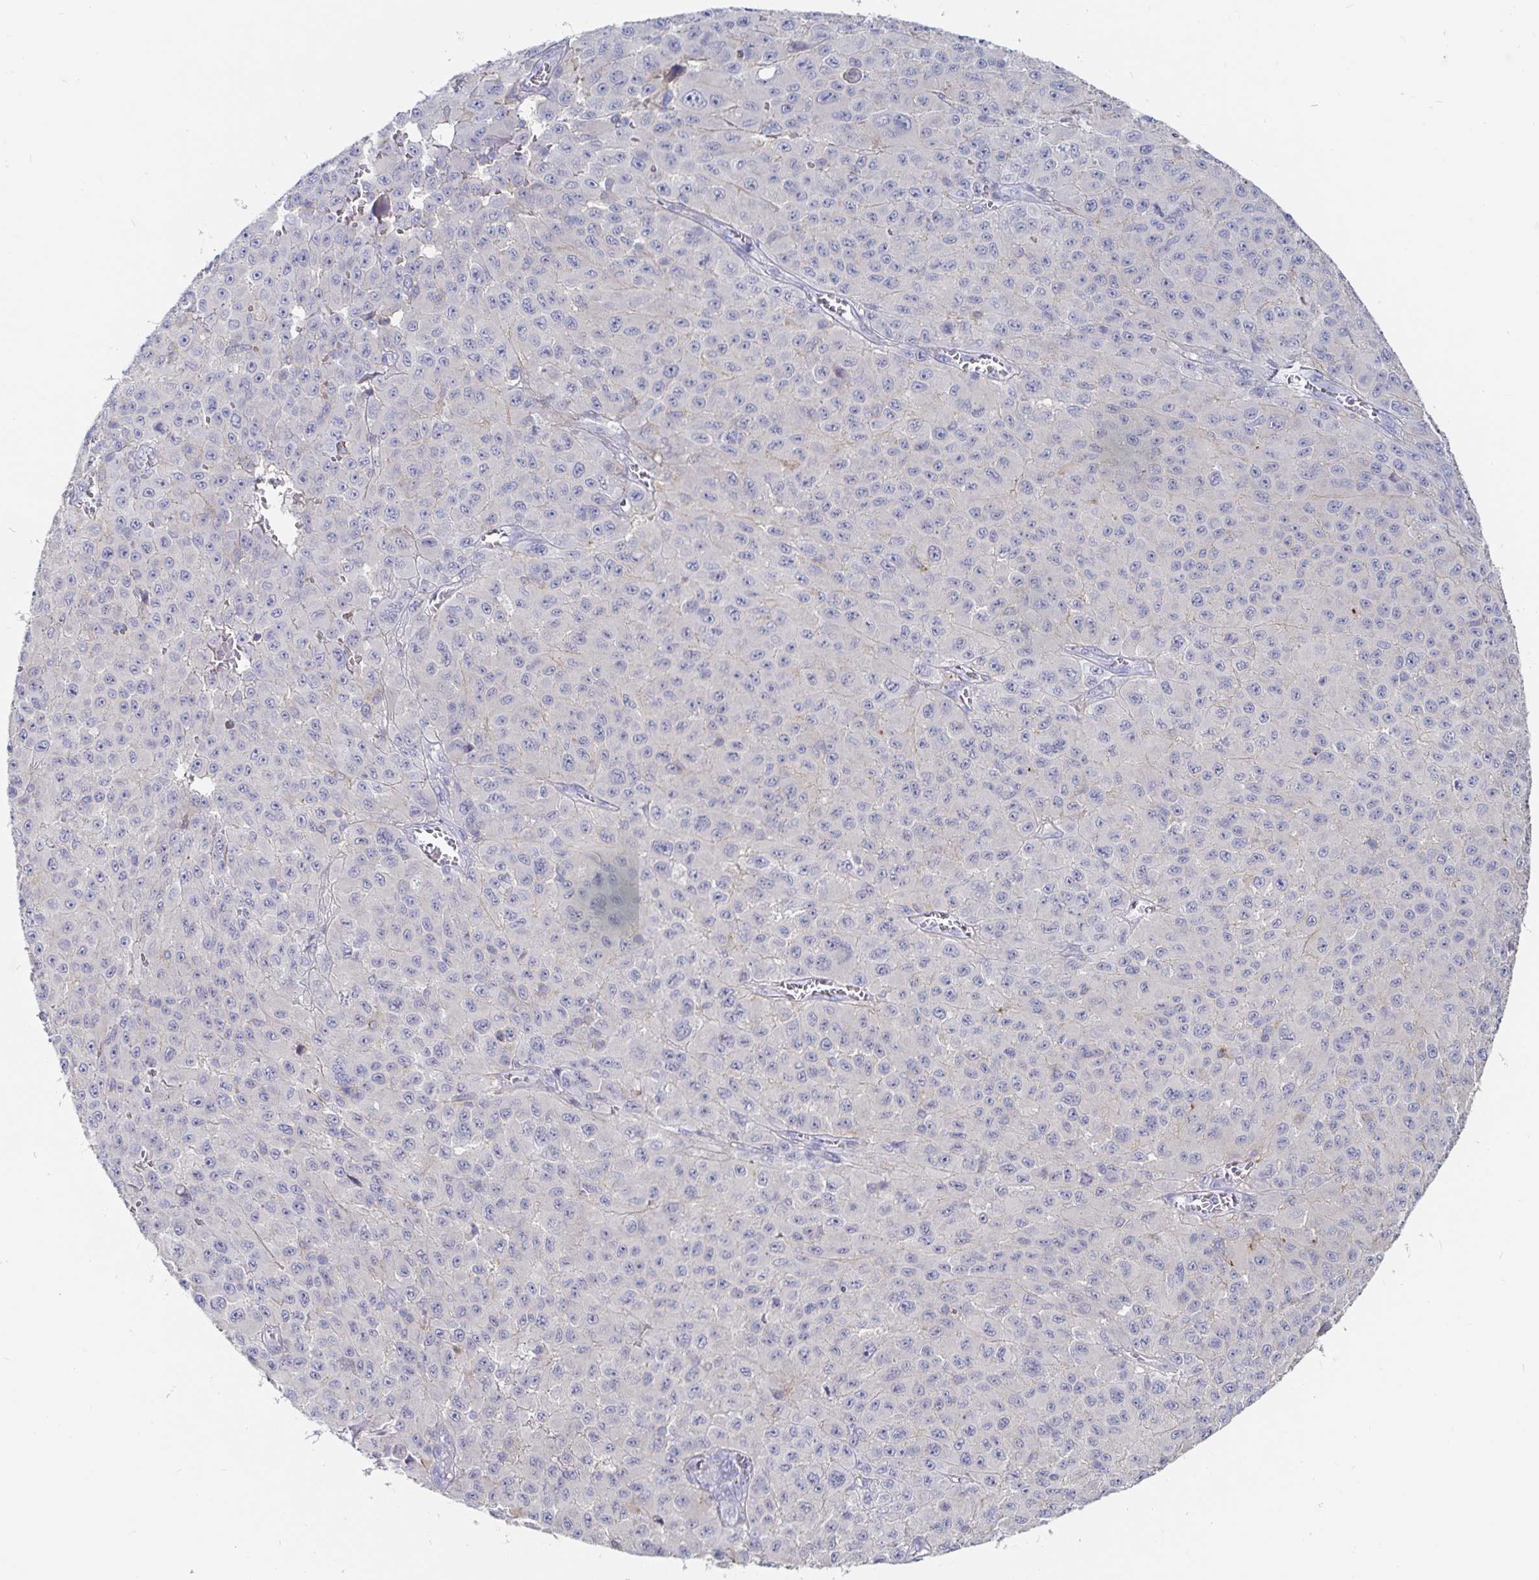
{"staining": {"intensity": "negative", "quantity": "none", "location": "none"}, "tissue": "melanoma", "cell_type": "Tumor cells", "image_type": "cancer", "snomed": [{"axis": "morphology", "description": "Malignant melanoma, NOS"}, {"axis": "topography", "description": "Skin"}], "caption": "Human melanoma stained for a protein using immunohistochemistry shows no staining in tumor cells.", "gene": "SPPL3", "patient": {"sex": "male", "age": 73}}